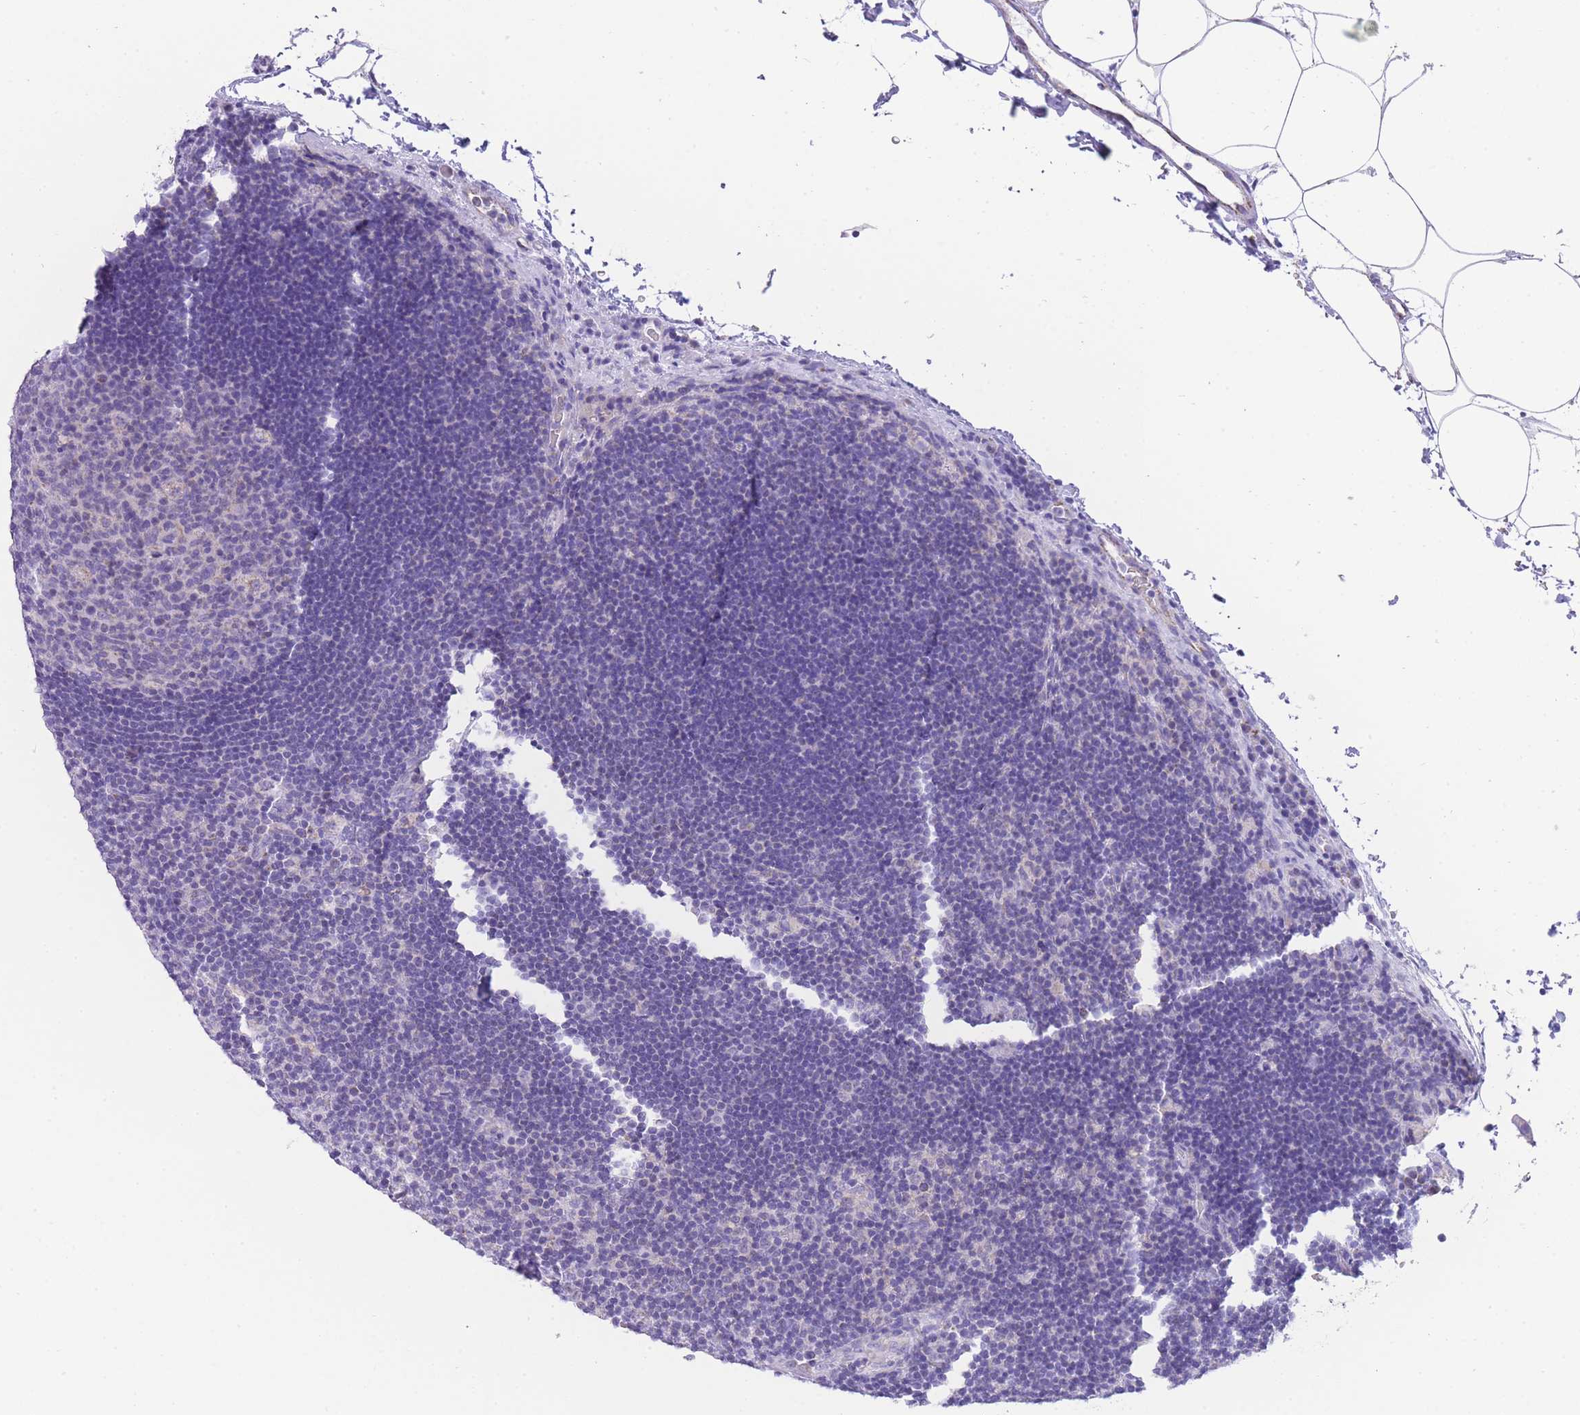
{"staining": {"intensity": "negative", "quantity": "none", "location": "none"}, "tissue": "lymph node", "cell_type": "Germinal center cells", "image_type": "normal", "snomed": [{"axis": "morphology", "description": "Normal tissue, NOS"}, {"axis": "topography", "description": "Lymph node"}], "caption": "DAB immunohistochemical staining of unremarkable lymph node exhibits no significant expression in germinal center cells. (DAB (3,3'-diaminobenzidine) immunohistochemistry (IHC), high magnification).", "gene": "ACSM4", "patient": {"sex": "male", "age": 62}}